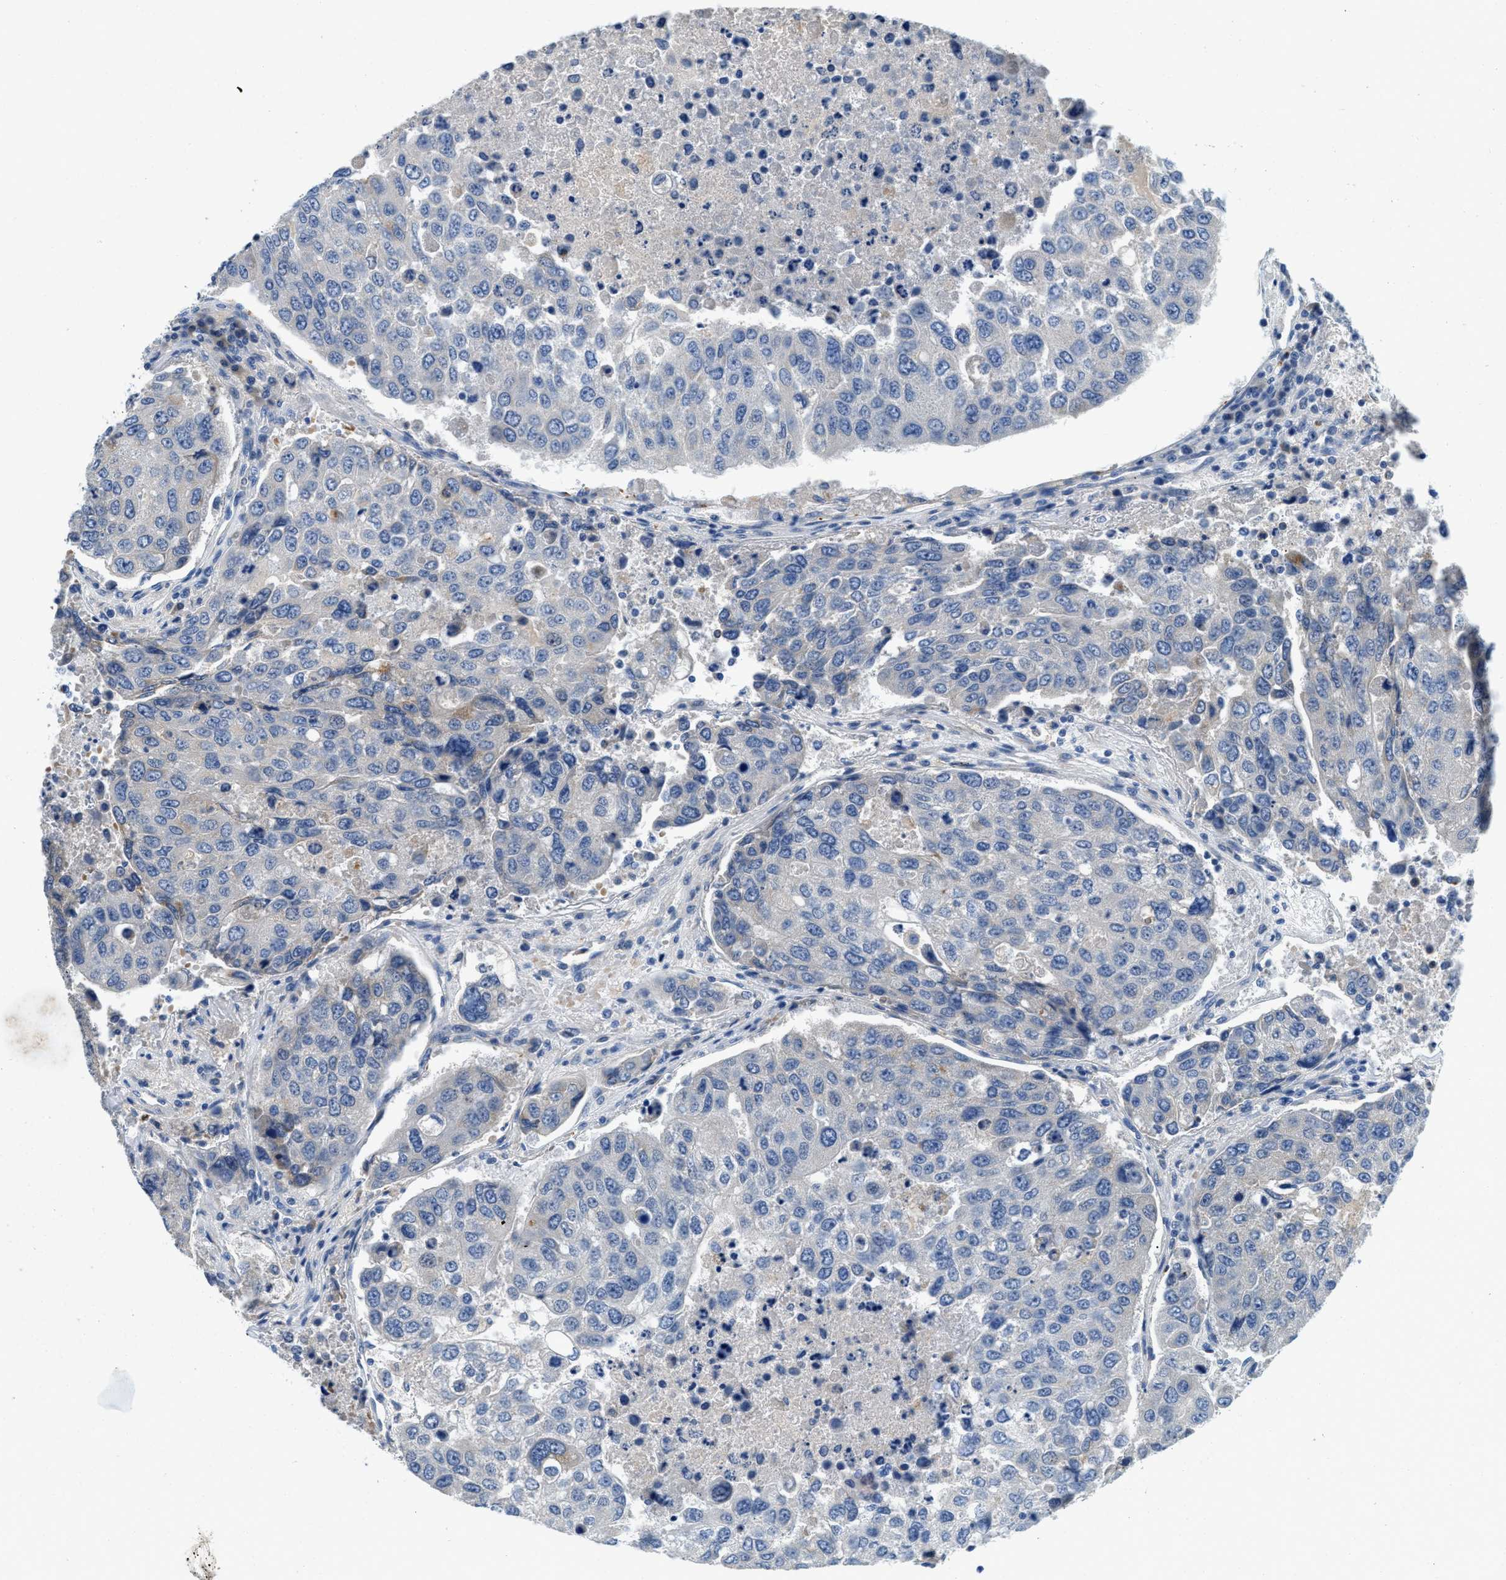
{"staining": {"intensity": "negative", "quantity": "none", "location": "none"}, "tissue": "urothelial cancer", "cell_type": "Tumor cells", "image_type": "cancer", "snomed": [{"axis": "morphology", "description": "Urothelial carcinoma, High grade"}, {"axis": "topography", "description": "Lymph node"}, {"axis": "topography", "description": "Urinary bladder"}], "caption": "Tumor cells are negative for brown protein staining in high-grade urothelial carcinoma. Brightfield microscopy of immunohistochemistry stained with DAB (brown) and hematoxylin (blue), captured at high magnification.", "gene": "TSPAN3", "patient": {"sex": "male", "age": 51}}